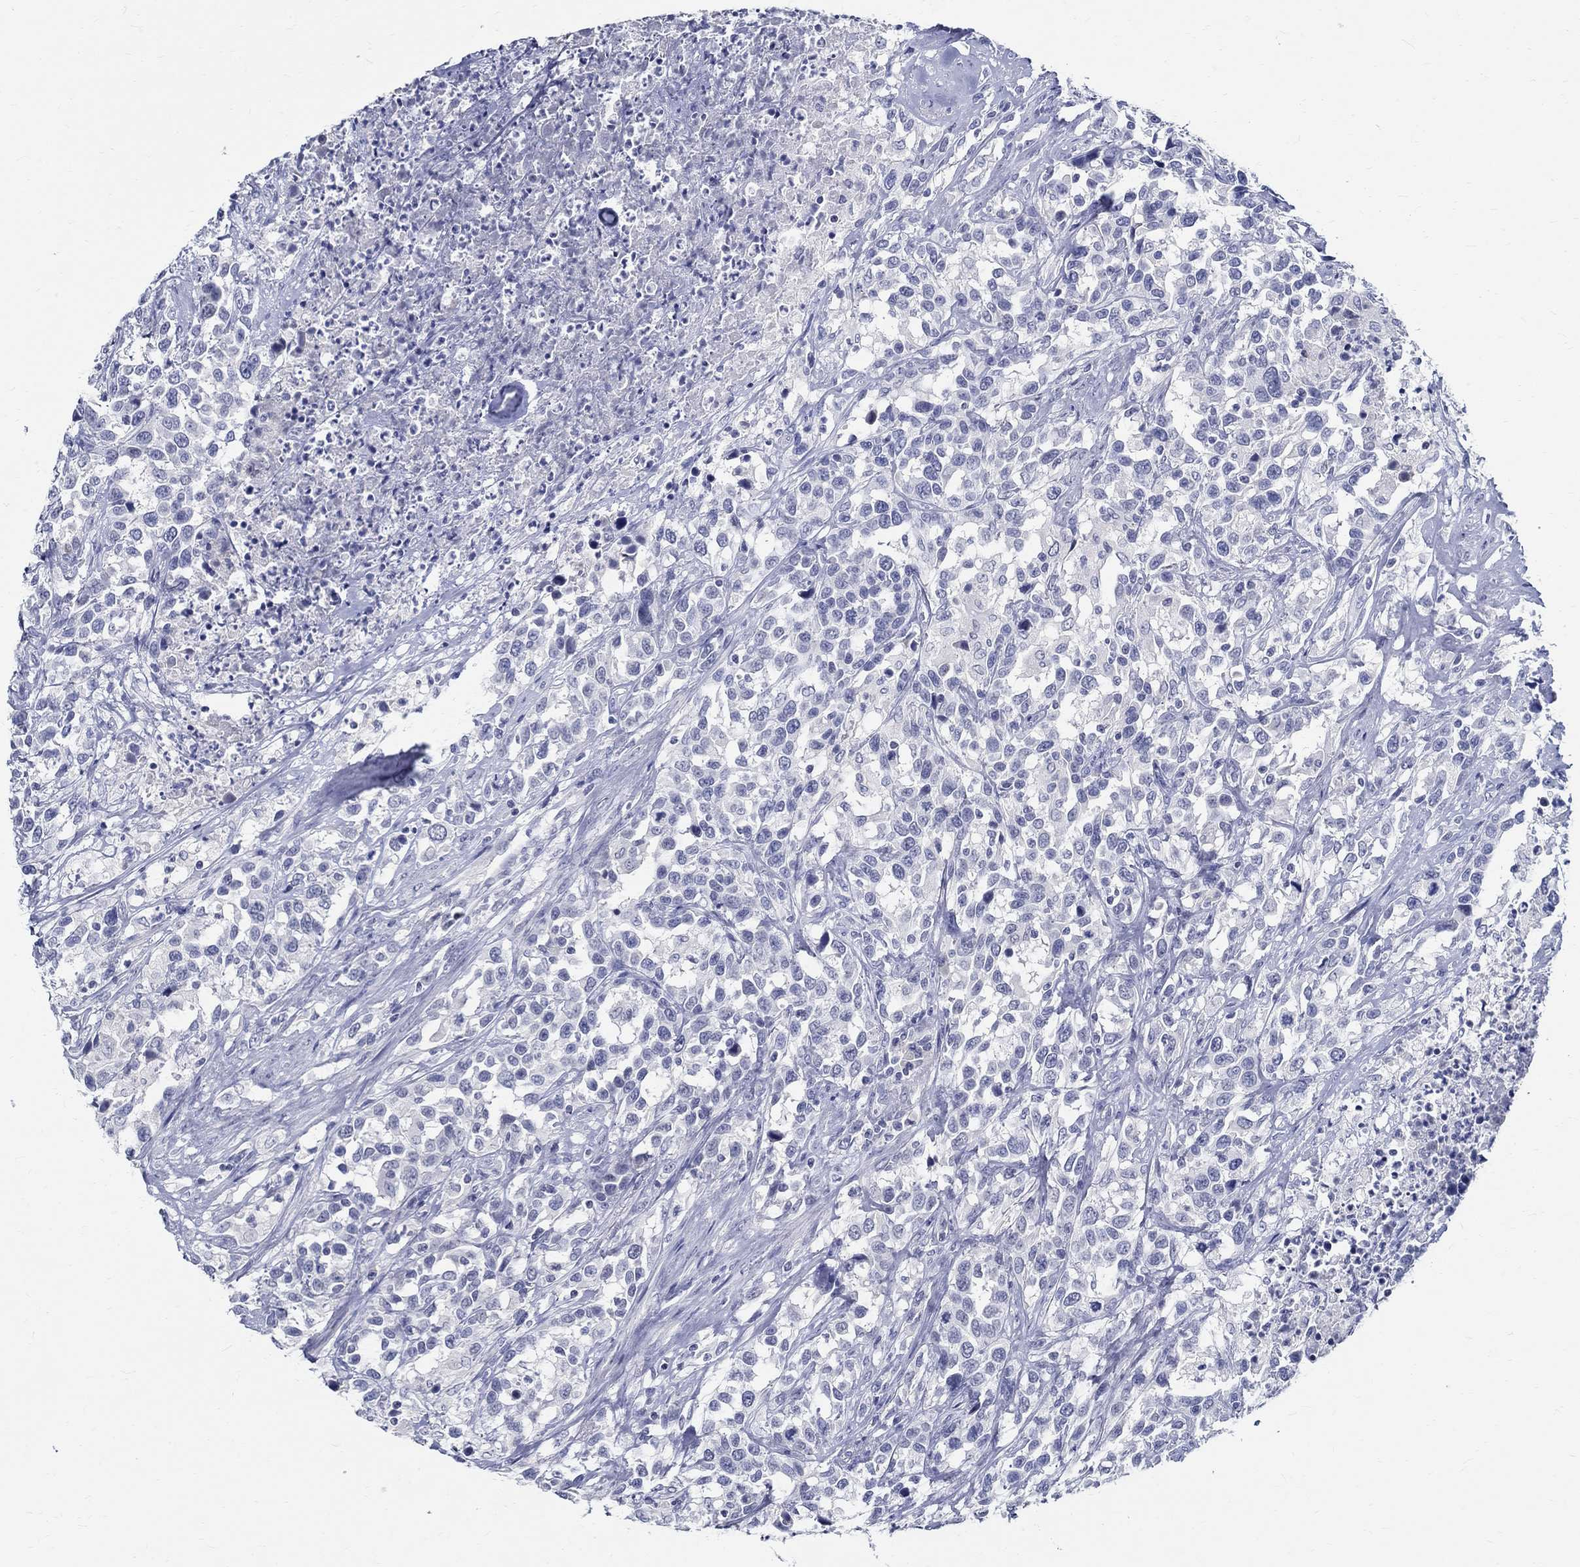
{"staining": {"intensity": "negative", "quantity": "none", "location": "none"}, "tissue": "urothelial cancer", "cell_type": "Tumor cells", "image_type": "cancer", "snomed": [{"axis": "morphology", "description": "Urothelial carcinoma, NOS"}, {"axis": "morphology", "description": "Urothelial carcinoma, High grade"}, {"axis": "topography", "description": "Urinary bladder"}], "caption": "Immunohistochemistry of human transitional cell carcinoma shows no staining in tumor cells. (DAB immunohistochemistry (IHC) with hematoxylin counter stain).", "gene": "CETN1", "patient": {"sex": "female", "age": 64}}